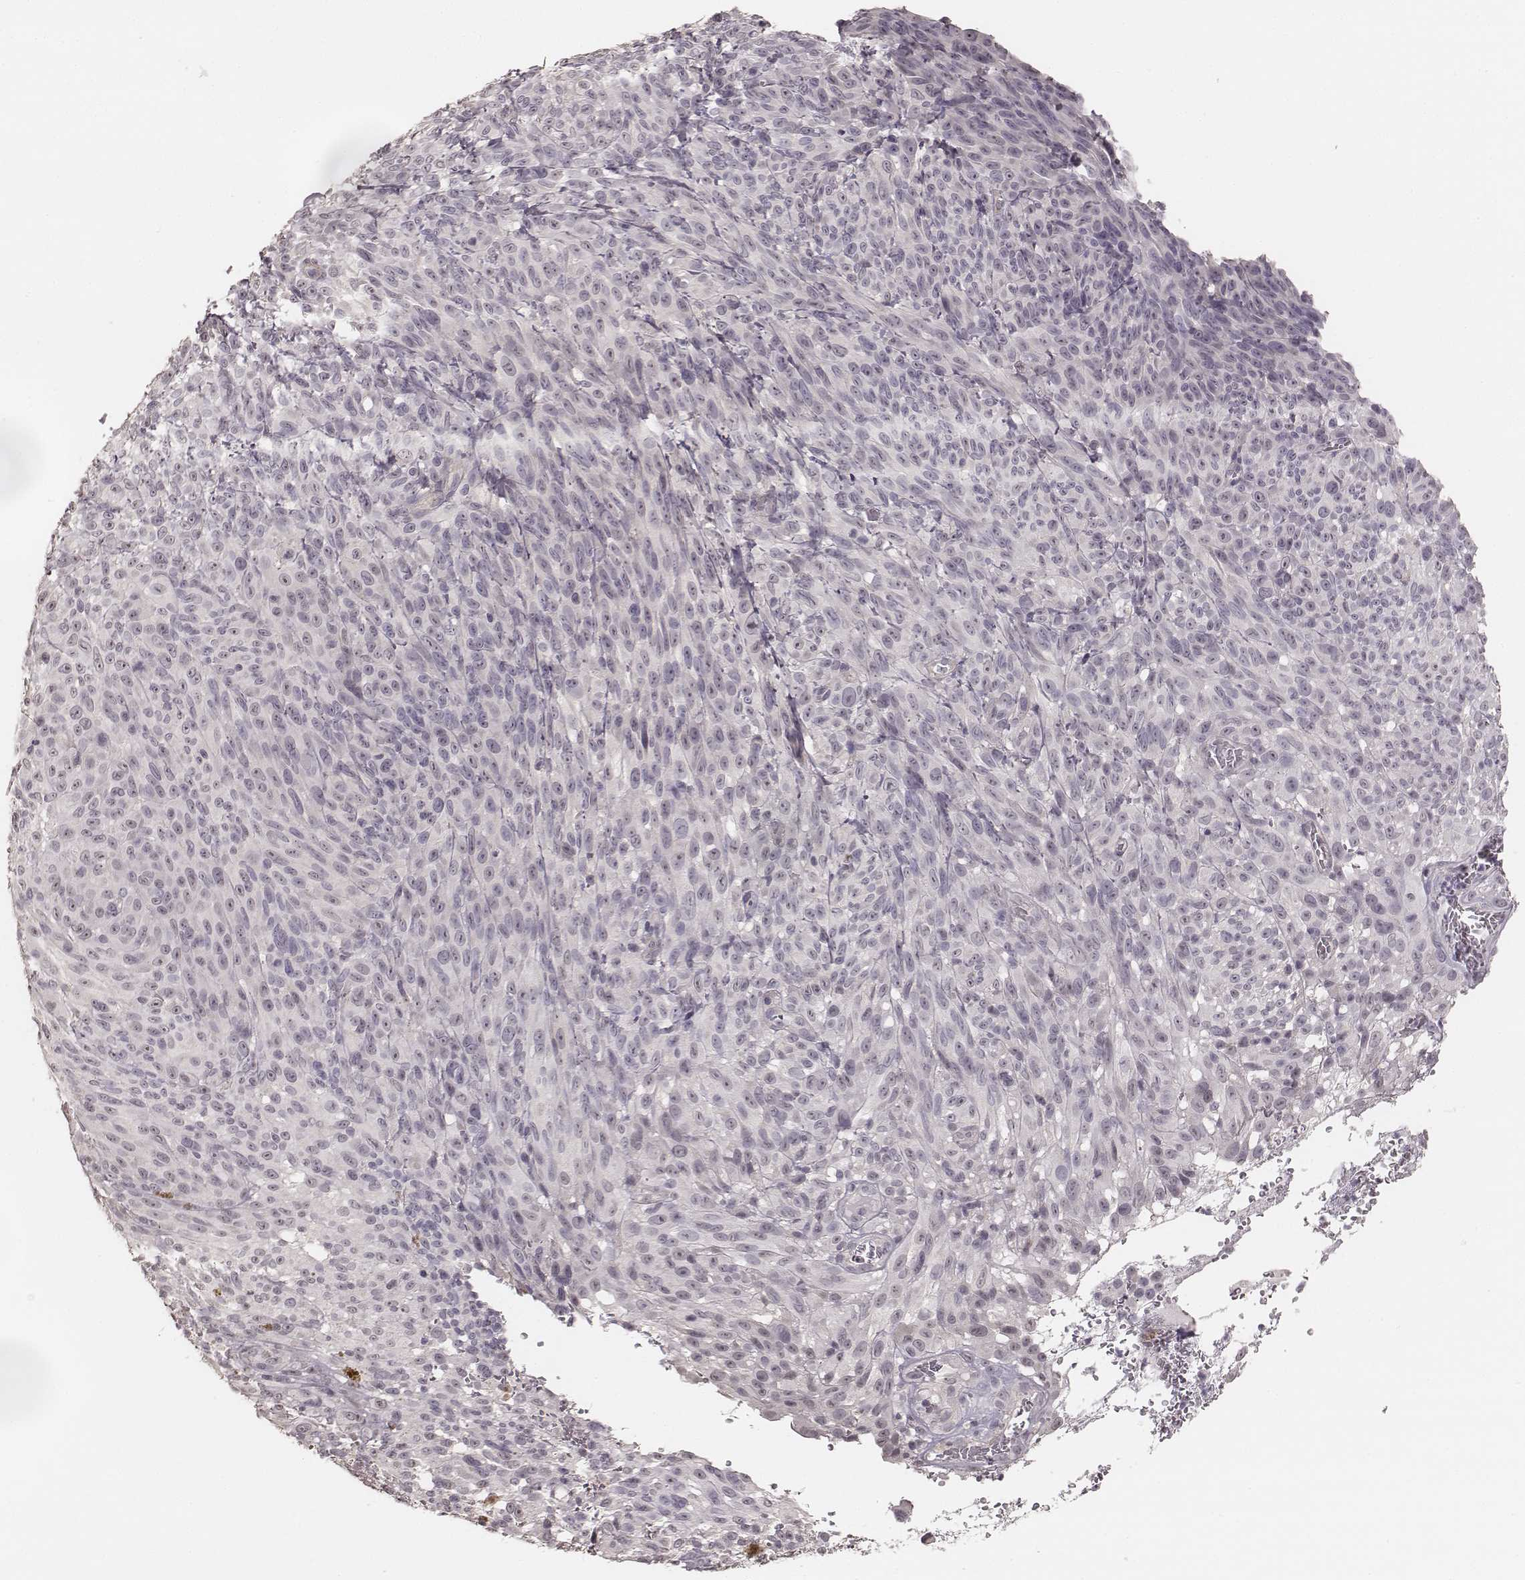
{"staining": {"intensity": "negative", "quantity": "none", "location": "none"}, "tissue": "melanoma", "cell_type": "Tumor cells", "image_type": "cancer", "snomed": [{"axis": "morphology", "description": "Malignant melanoma, NOS"}, {"axis": "topography", "description": "Skin"}], "caption": "Immunohistochemical staining of malignant melanoma shows no significant staining in tumor cells.", "gene": "LY6K", "patient": {"sex": "male", "age": 83}}